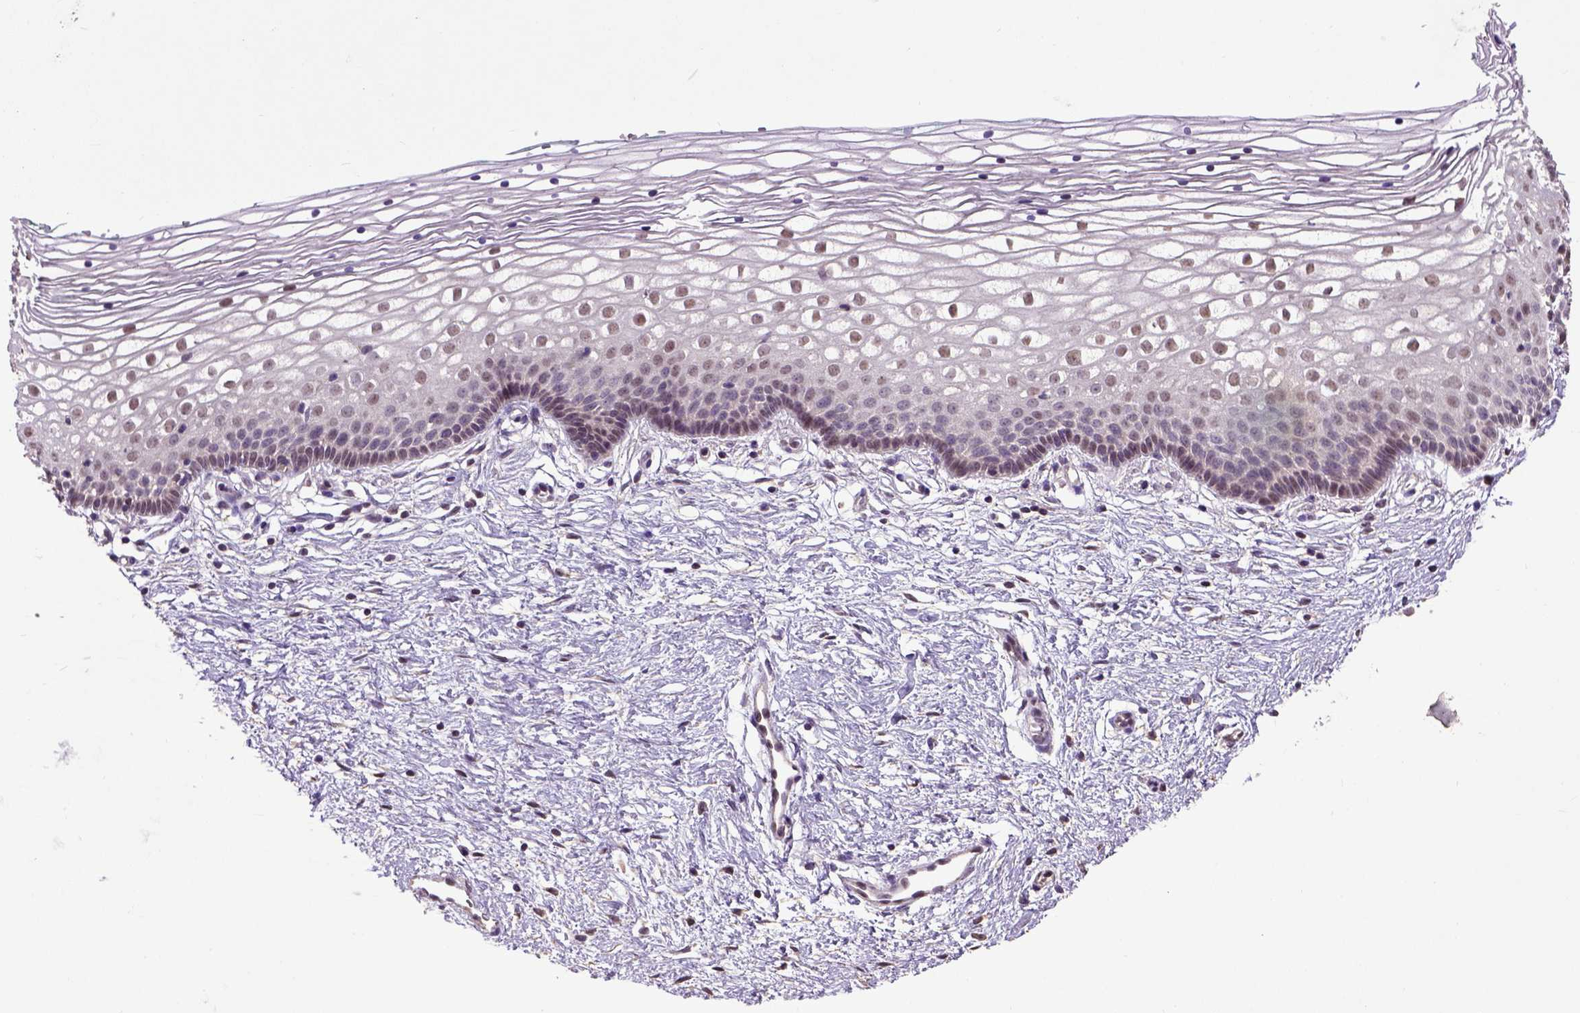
{"staining": {"intensity": "moderate", "quantity": ">75%", "location": "nuclear"}, "tissue": "vagina", "cell_type": "Squamous epithelial cells", "image_type": "normal", "snomed": [{"axis": "morphology", "description": "Normal tissue, NOS"}, {"axis": "topography", "description": "Vagina"}], "caption": "An IHC image of benign tissue is shown. Protein staining in brown highlights moderate nuclear positivity in vagina within squamous epithelial cells.", "gene": "UBA3", "patient": {"sex": "female", "age": 36}}